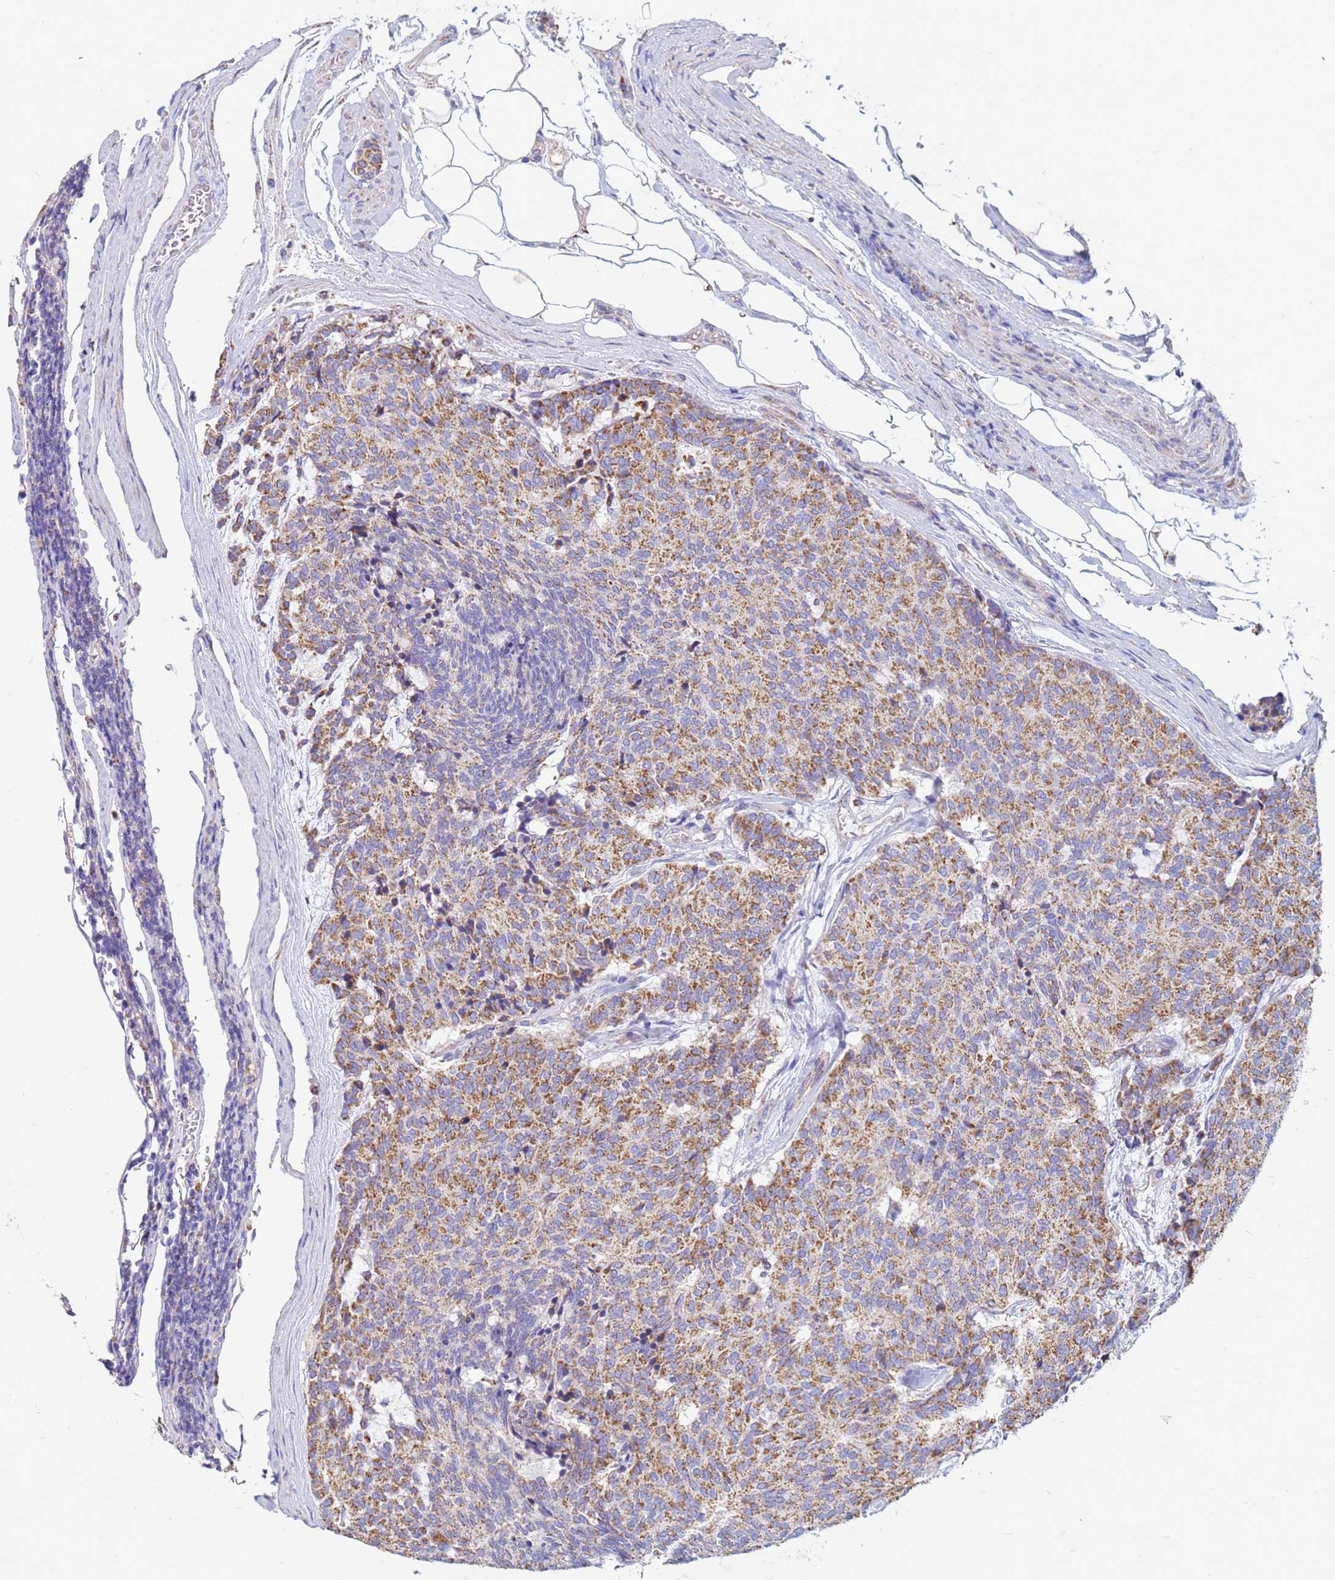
{"staining": {"intensity": "moderate", "quantity": ">75%", "location": "cytoplasmic/membranous"}, "tissue": "carcinoid", "cell_type": "Tumor cells", "image_type": "cancer", "snomed": [{"axis": "morphology", "description": "Carcinoid, malignant, NOS"}, {"axis": "topography", "description": "Pancreas"}], "caption": "A medium amount of moderate cytoplasmic/membranous expression is seen in about >75% of tumor cells in carcinoid tissue.", "gene": "UQCRH", "patient": {"sex": "female", "age": 54}}